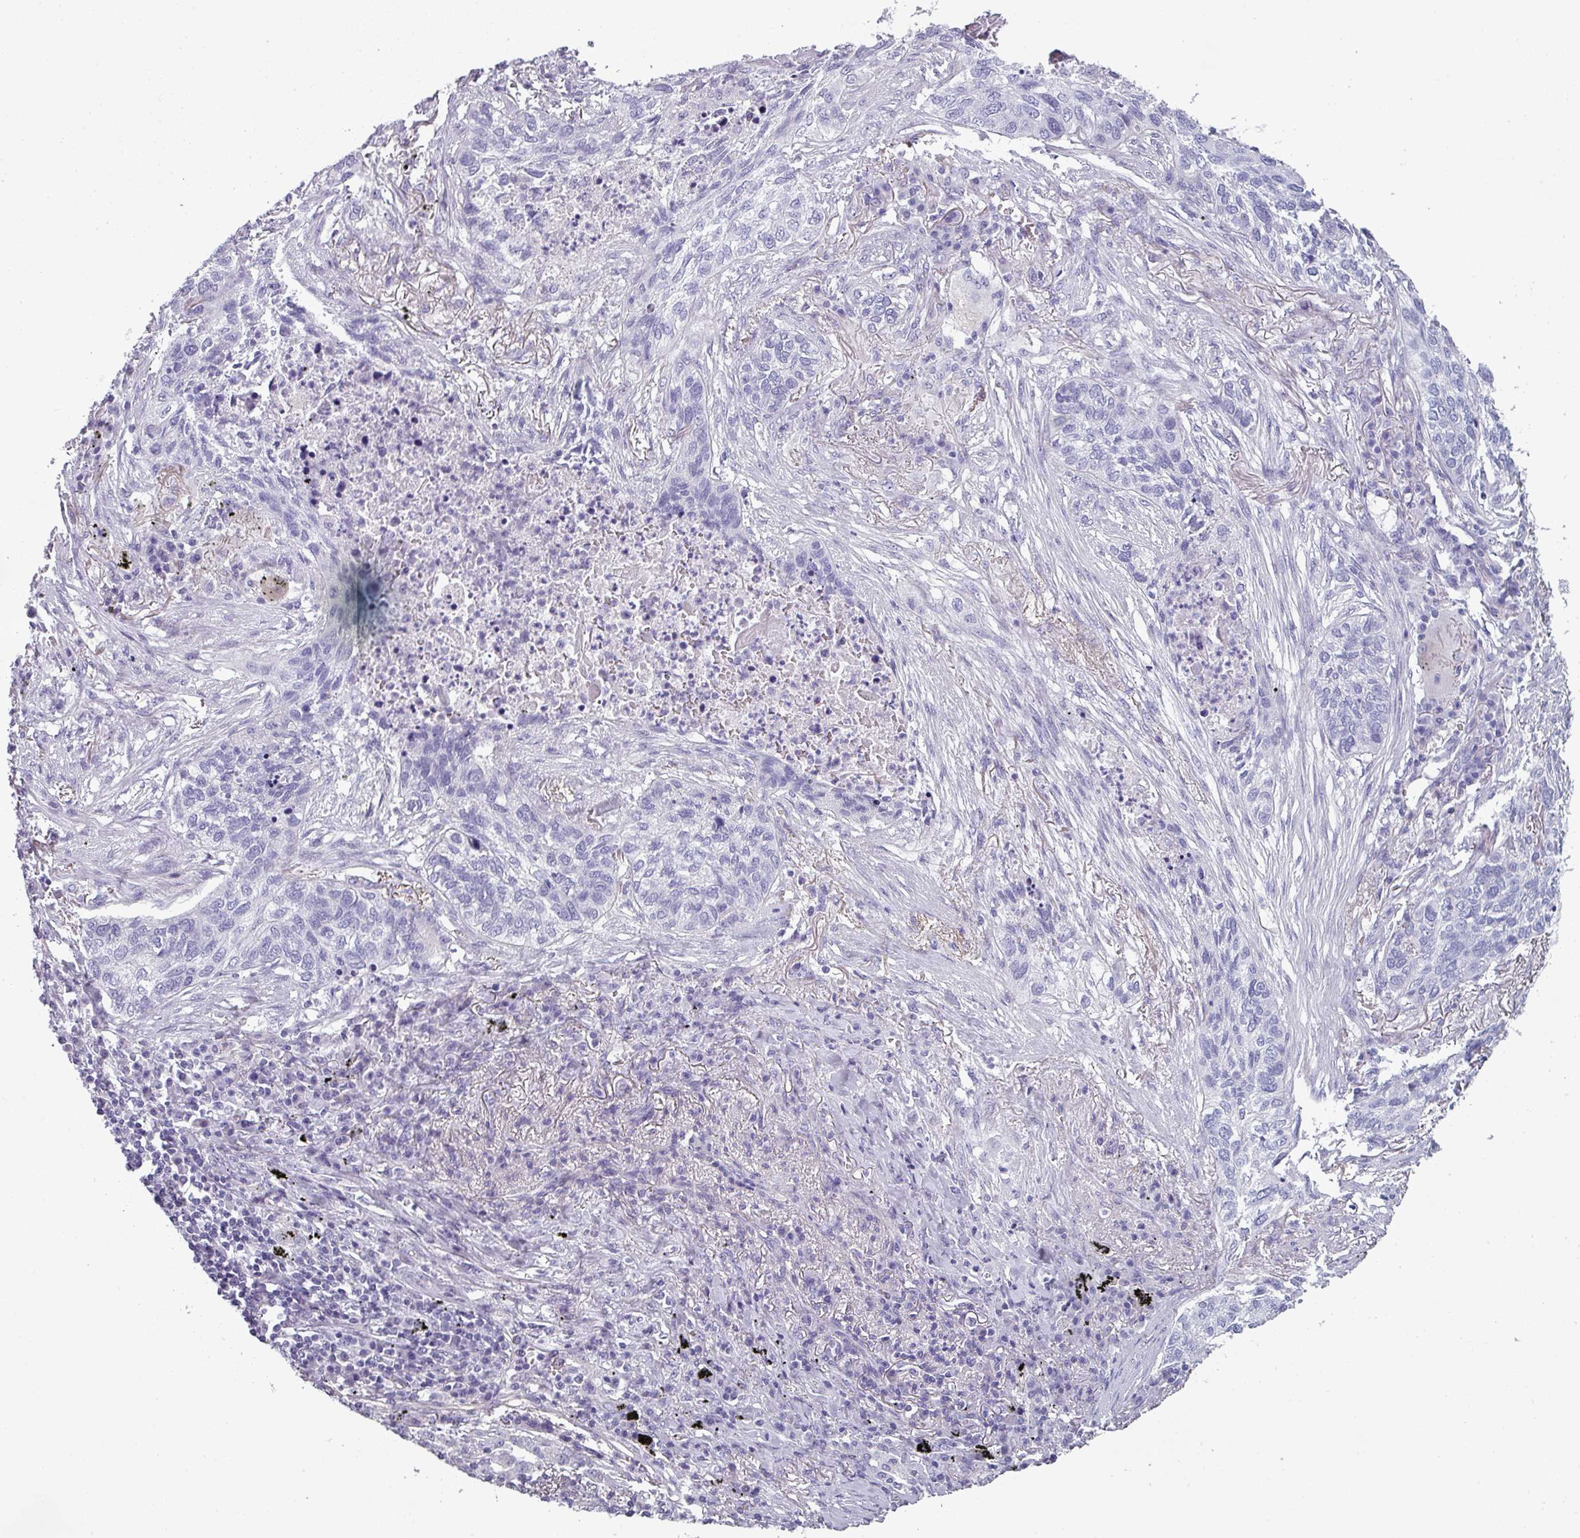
{"staining": {"intensity": "negative", "quantity": "none", "location": "none"}, "tissue": "lung cancer", "cell_type": "Tumor cells", "image_type": "cancer", "snomed": [{"axis": "morphology", "description": "Squamous cell carcinoma, NOS"}, {"axis": "topography", "description": "Lung"}], "caption": "A photomicrograph of lung squamous cell carcinoma stained for a protein displays no brown staining in tumor cells.", "gene": "AREL1", "patient": {"sex": "female", "age": 63}}